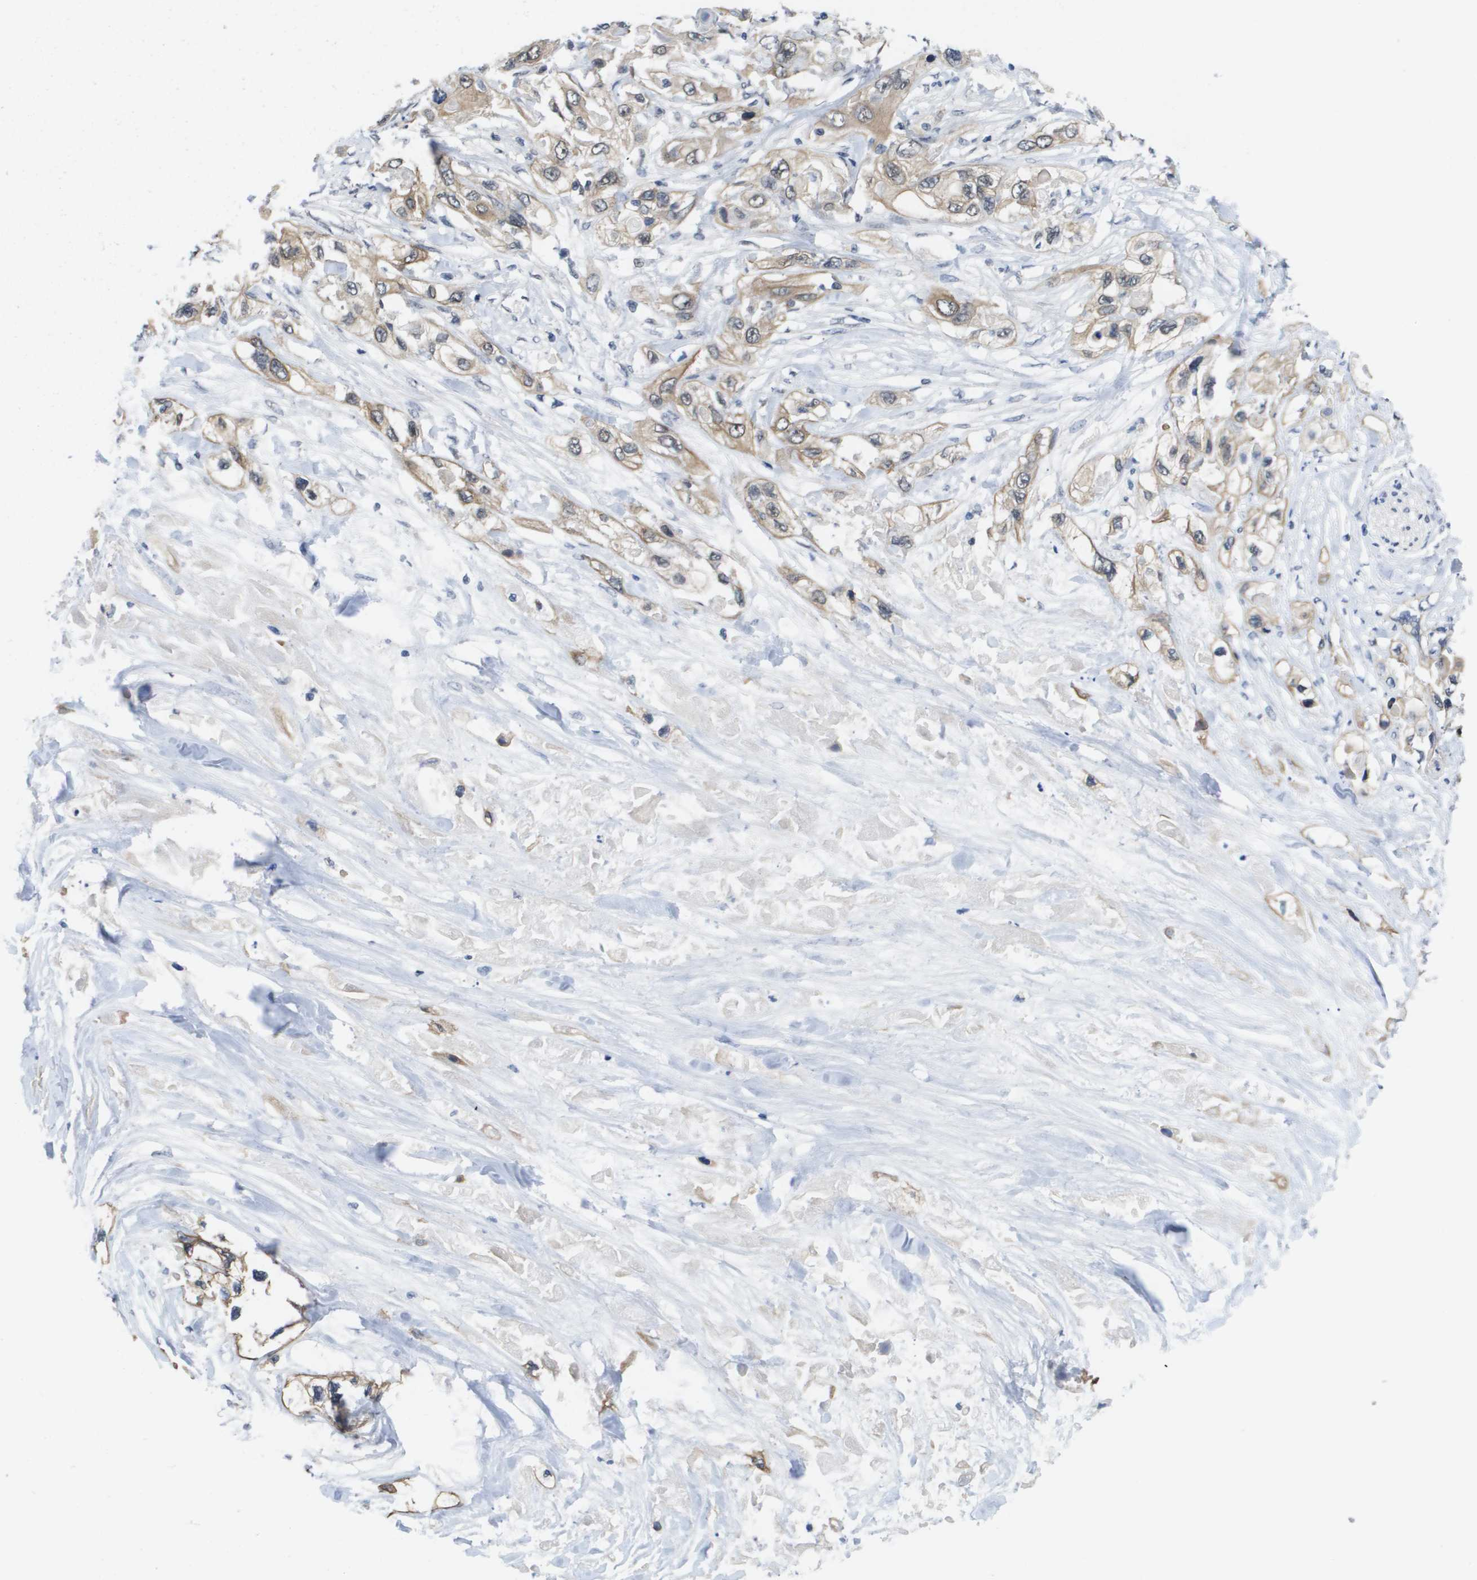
{"staining": {"intensity": "weak", "quantity": "25%-75%", "location": "cytoplasmic/membranous,nuclear"}, "tissue": "pancreatic cancer", "cell_type": "Tumor cells", "image_type": "cancer", "snomed": [{"axis": "morphology", "description": "Adenocarcinoma, NOS"}, {"axis": "topography", "description": "Pancreas"}], "caption": "Tumor cells demonstrate low levels of weak cytoplasmic/membranous and nuclear positivity in about 25%-75% of cells in pancreatic cancer. Immunohistochemistry stains the protein in brown and the nuclei are stained blue.", "gene": "AMBRA1", "patient": {"sex": "female", "age": 70}}